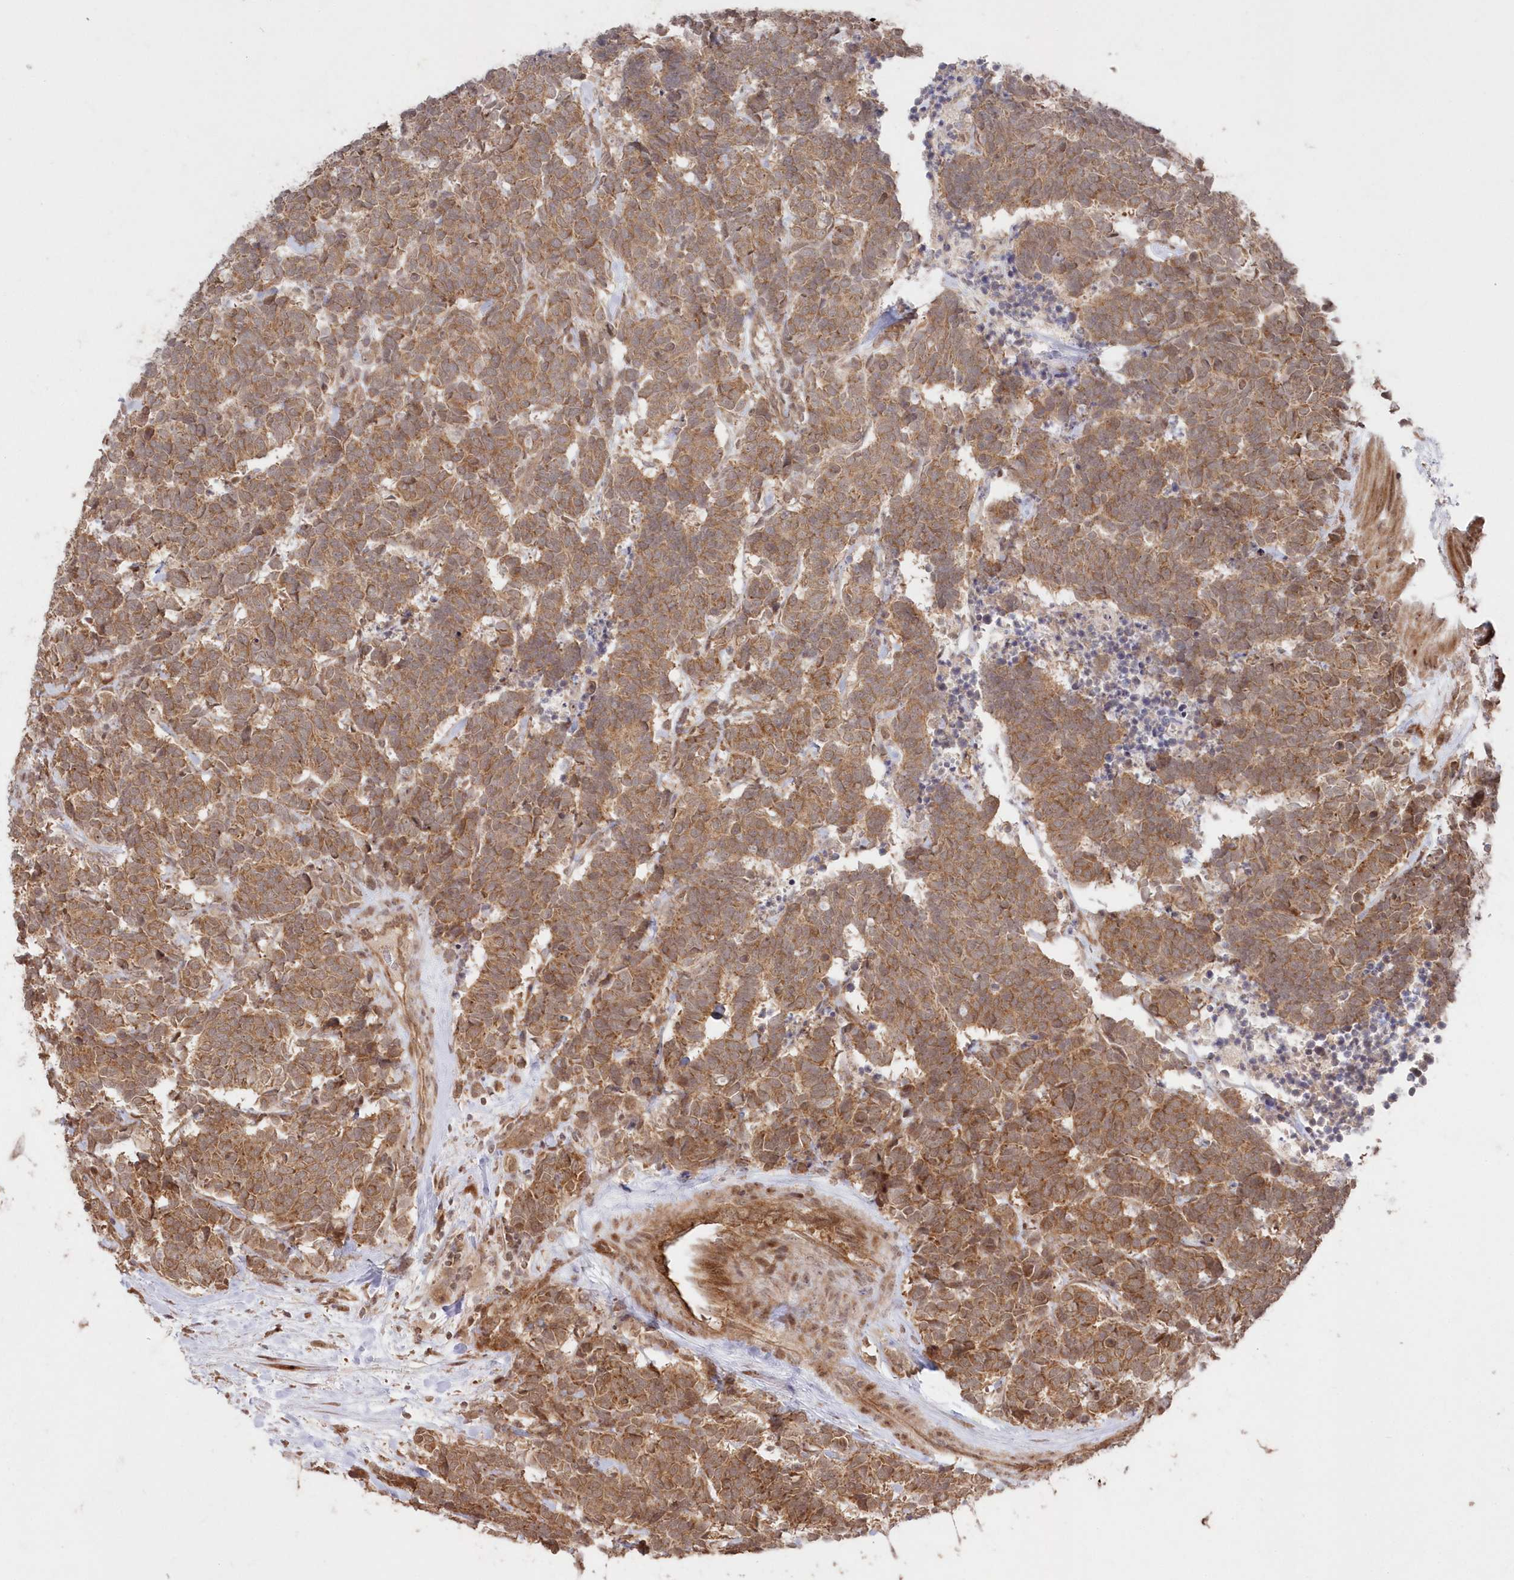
{"staining": {"intensity": "moderate", "quantity": ">75%", "location": "cytoplasmic/membranous"}, "tissue": "carcinoid", "cell_type": "Tumor cells", "image_type": "cancer", "snomed": [{"axis": "morphology", "description": "Carcinoma, NOS"}, {"axis": "morphology", "description": "Carcinoid, malignant, NOS"}, {"axis": "topography", "description": "Urinary bladder"}], "caption": "Protein staining reveals moderate cytoplasmic/membranous staining in approximately >75% of tumor cells in malignant carcinoid. (DAB (3,3'-diaminobenzidine) IHC with brightfield microscopy, high magnification).", "gene": "SERINC1", "patient": {"sex": "male", "age": 57}}